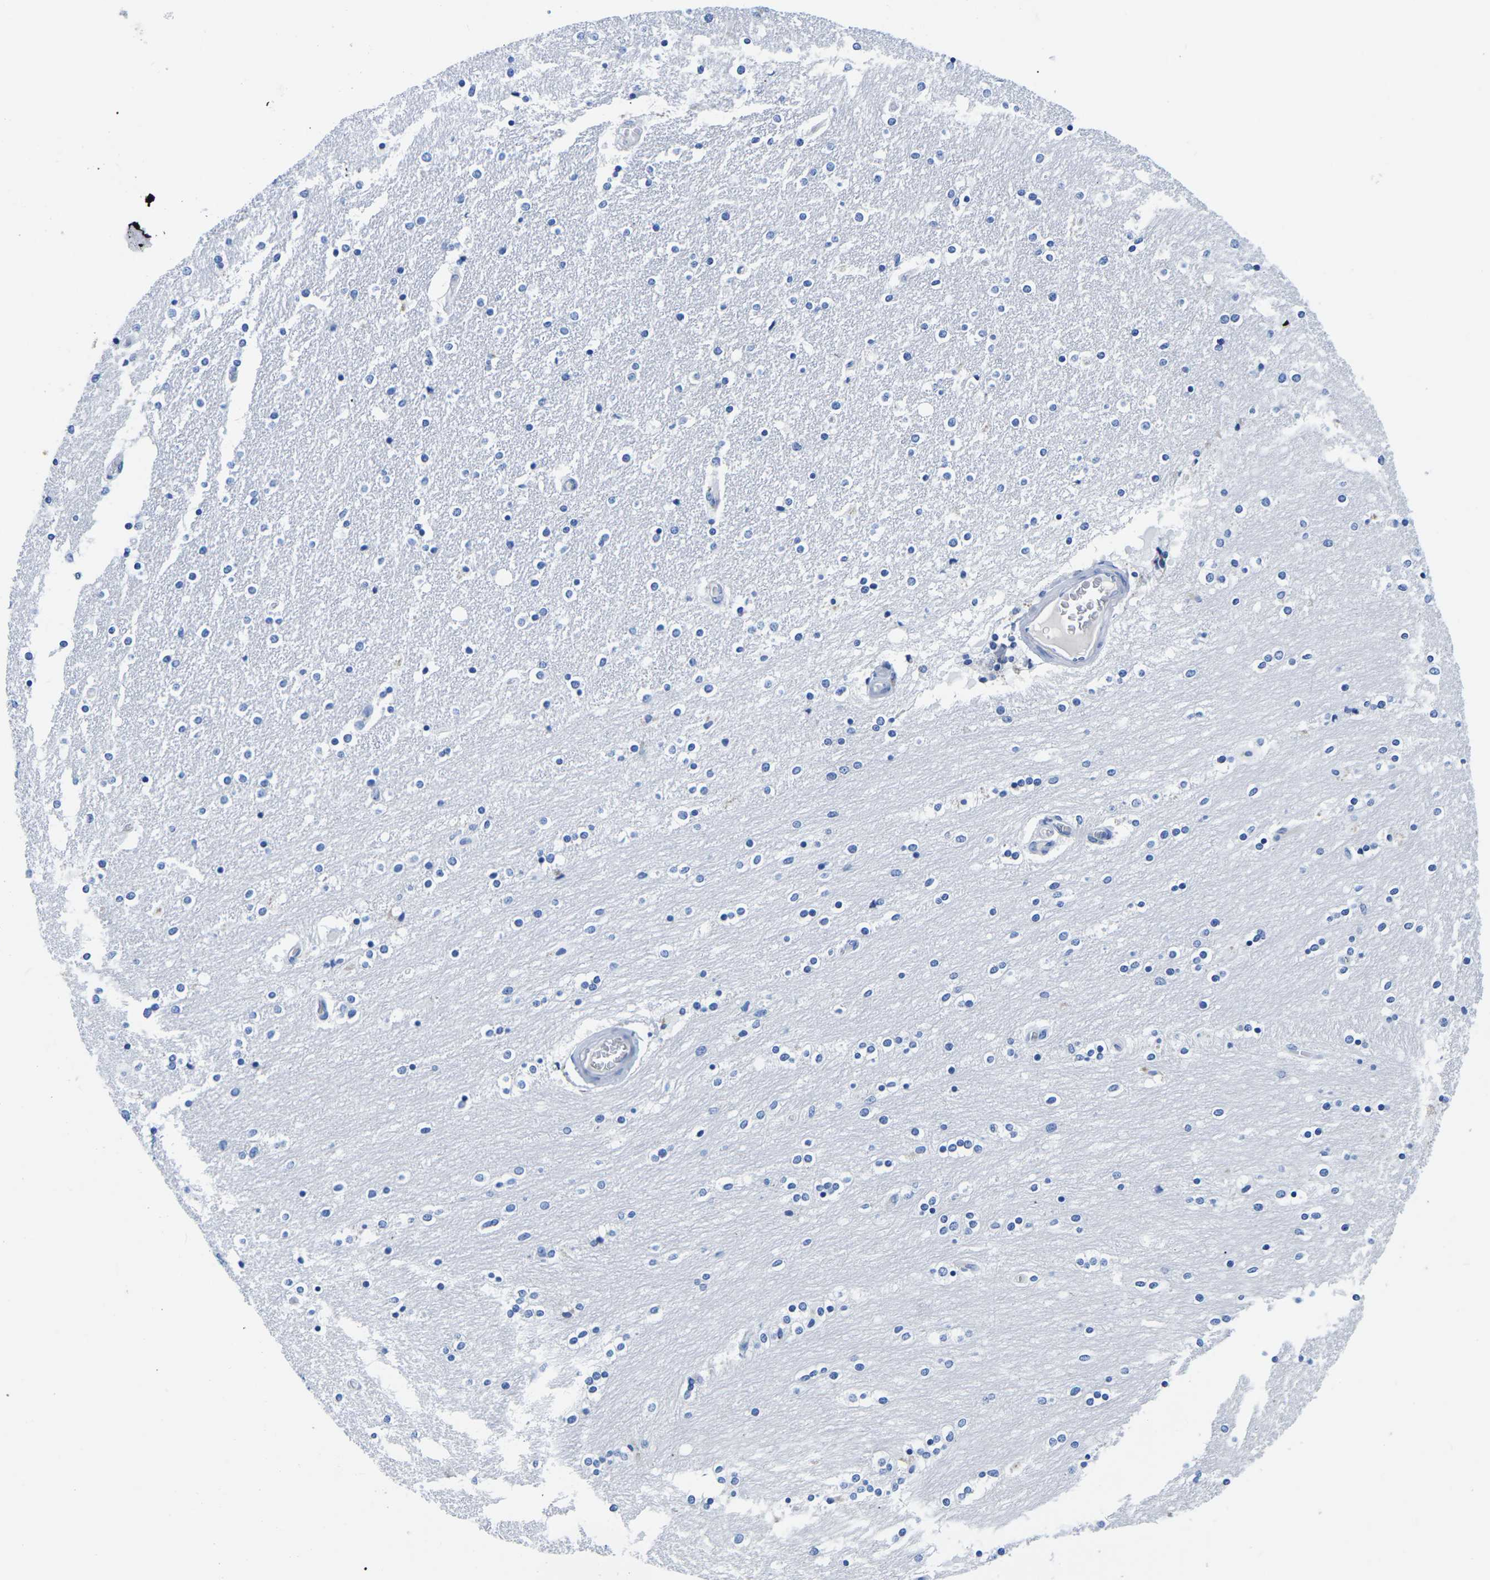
{"staining": {"intensity": "negative", "quantity": "none", "location": "none"}, "tissue": "caudate", "cell_type": "Glial cells", "image_type": "normal", "snomed": [{"axis": "morphology", "description": "Normal tissue, NOS"}, {"axis": "topography", "description": "Lateral ventricle wall"}], "caption": "Immunohistochemistry micrograph of normal caudate: caudate stained with DAB demonstrates no significant protein positivity in glial cells. The staining is performed using DAB (3,3'-diaminobenzidine) brown chromogen with nuclei counter-stained in using hematoxylin.", "gene": "CYP1A2", "patient": {"sex": "female", "age": 54}}